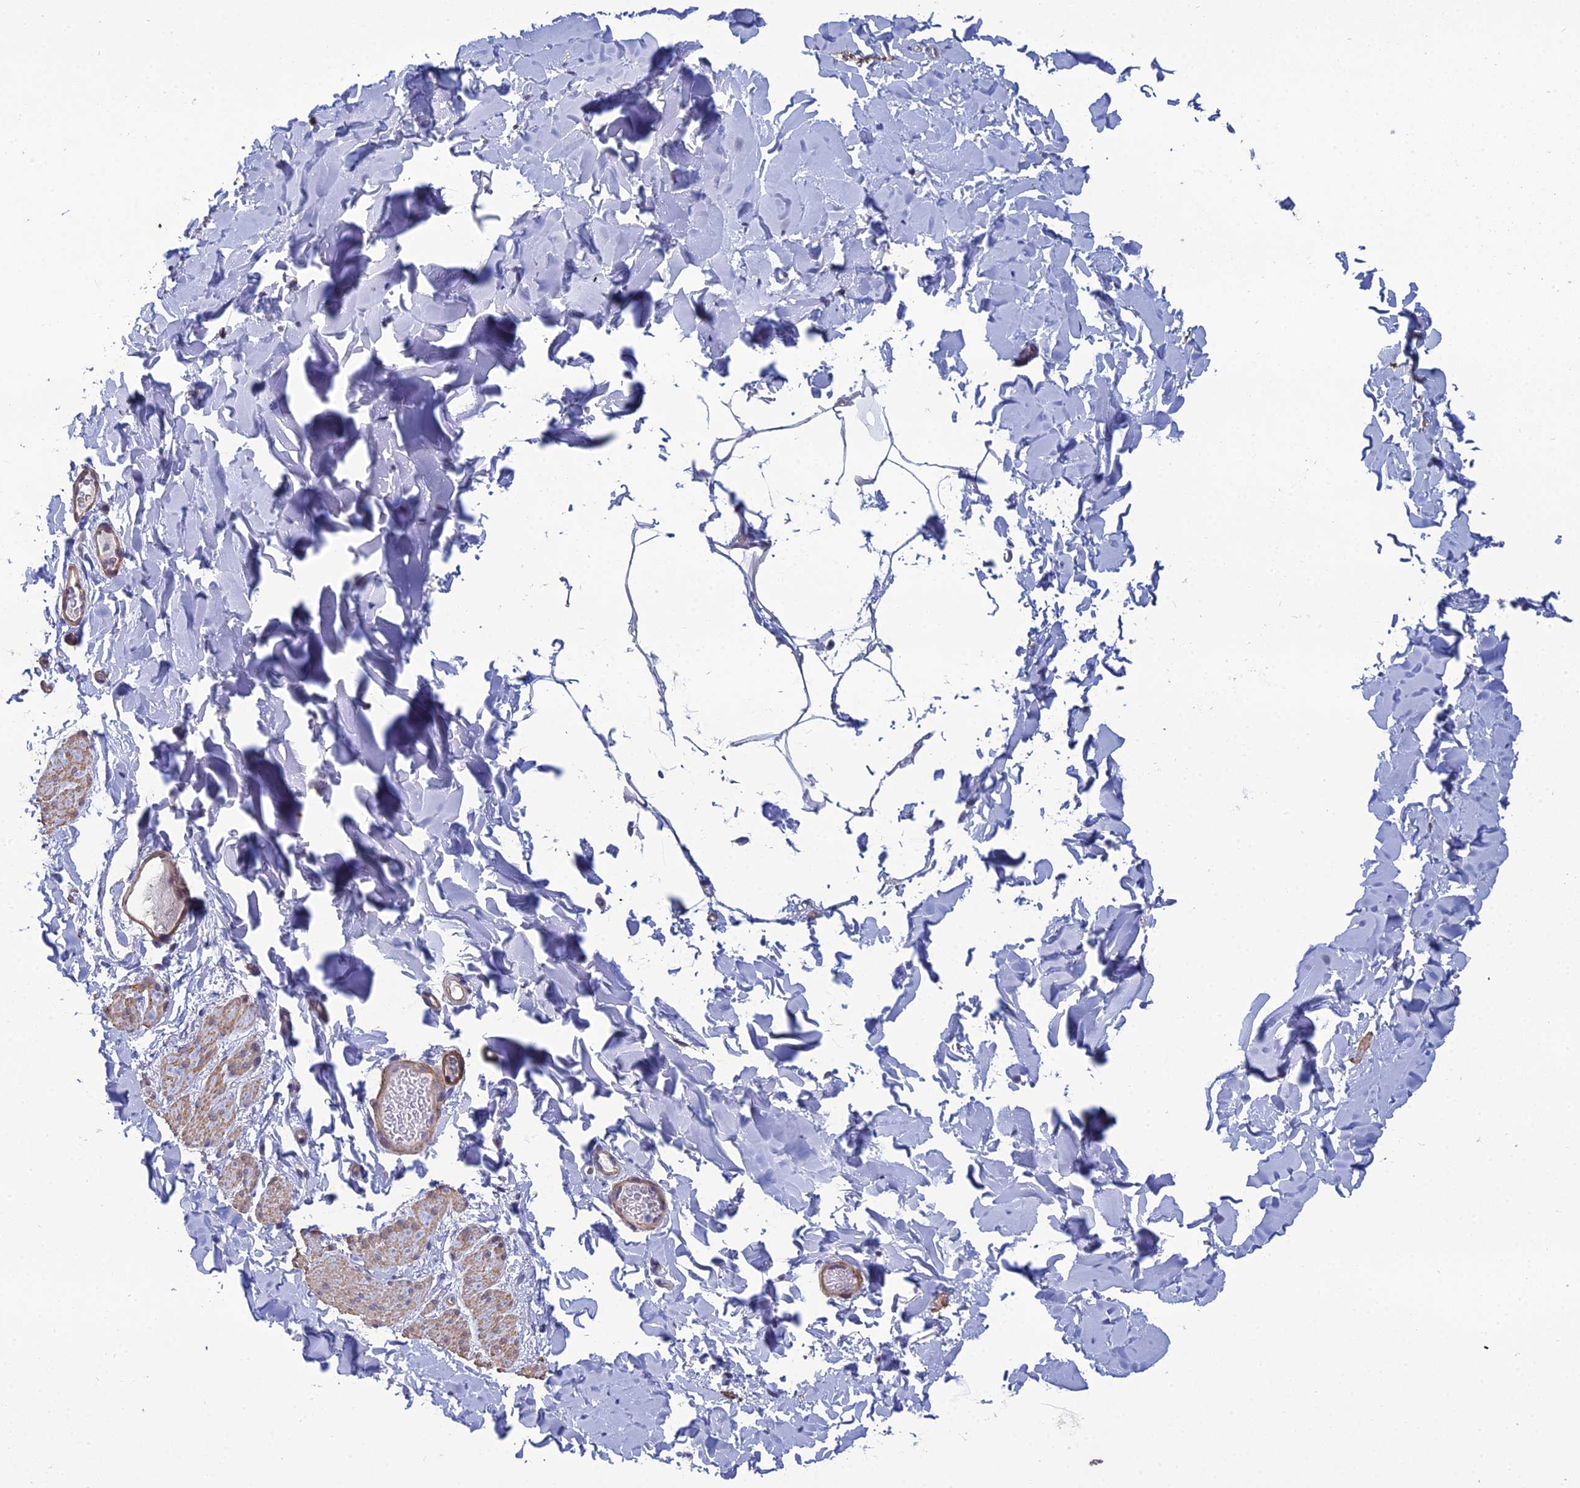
{"staining": {"intensity": "weak", "quantity": "25%-75%", "location": "cytoplasmic/membranous"}, "tissue": "smooth muscle", "cell_type": "Smooth muscle cells", "image_type": "normal", "snomed": [{"axis": "morphology", "description": "Normal tissue, NOS"}, {"axis": "topography", "description": "Colon"}, {"axis": "topography", "description": "Peripheral nerve tissue"}], "caption": "The histopathology image reveals staining of normal smooth muscle, revealing weak cytoplasmic/membranous protein positivity (brown color) within smooth muscle cells.", "gene": "LZTS2", "patient": {"sex": "female", "age": 61}}